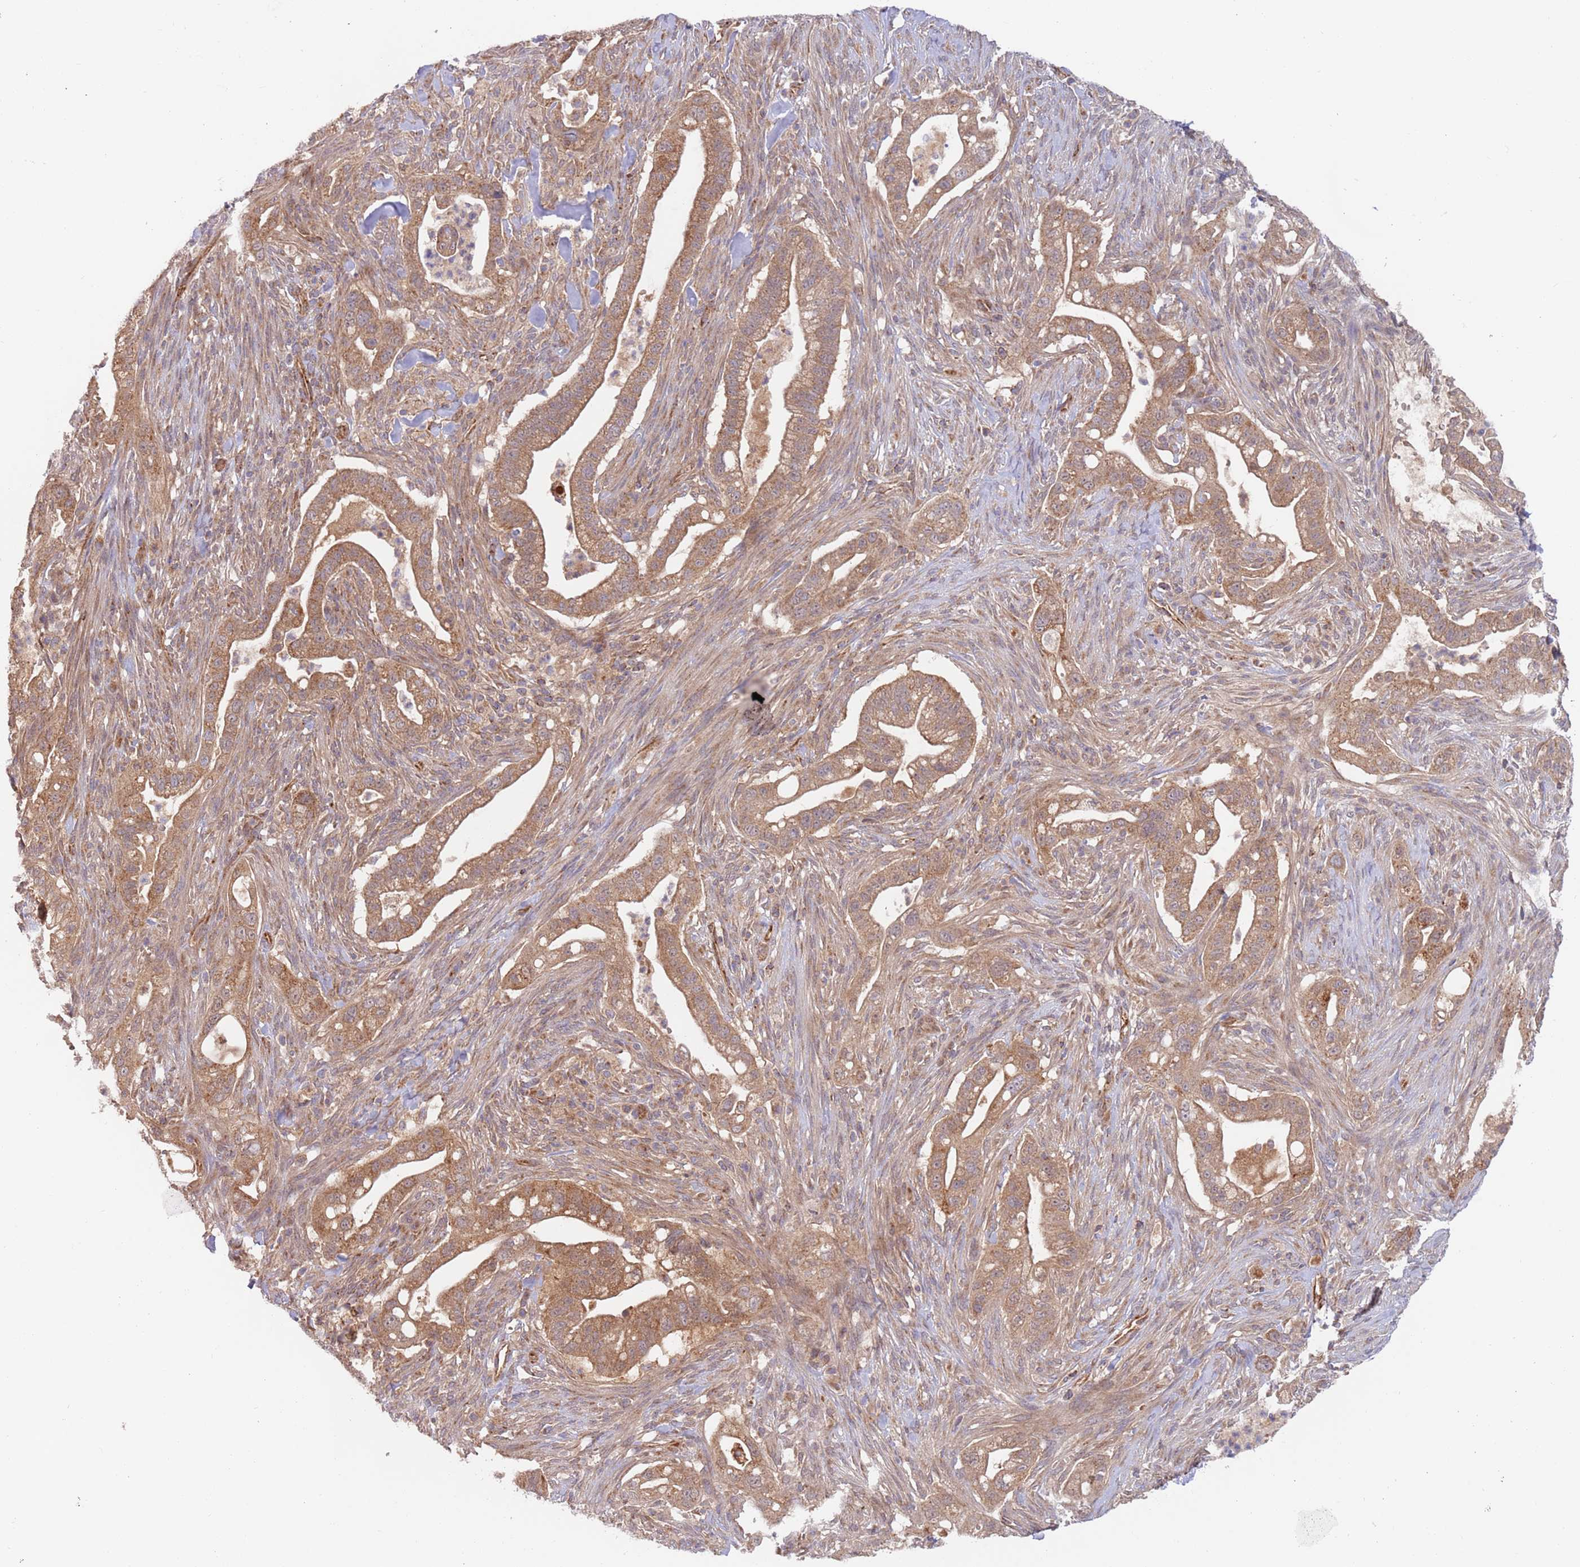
{"staining": {"intensity": "moderate", "quantity": ">75%", "location": "cytoplasmic/membranous"}, "tissue": "pancreatic cancer", "cell_type": "Tumor cells", "image_type": "cancer", "snomed": [{"axis": "morphology", "description": "Adenocarcinoma, NOS"}, {"axis": "topography", "description": "Pancreas"}], "caption": "Moderate cytoplasmic/membranous expression is seen in about >75% of tumor cells in pancreatic adenocarcinoma. (IHC, brightfield microscopy, high magnification).", "gene": "GUK1", "patient": {"sex": "male", "age": 44}}